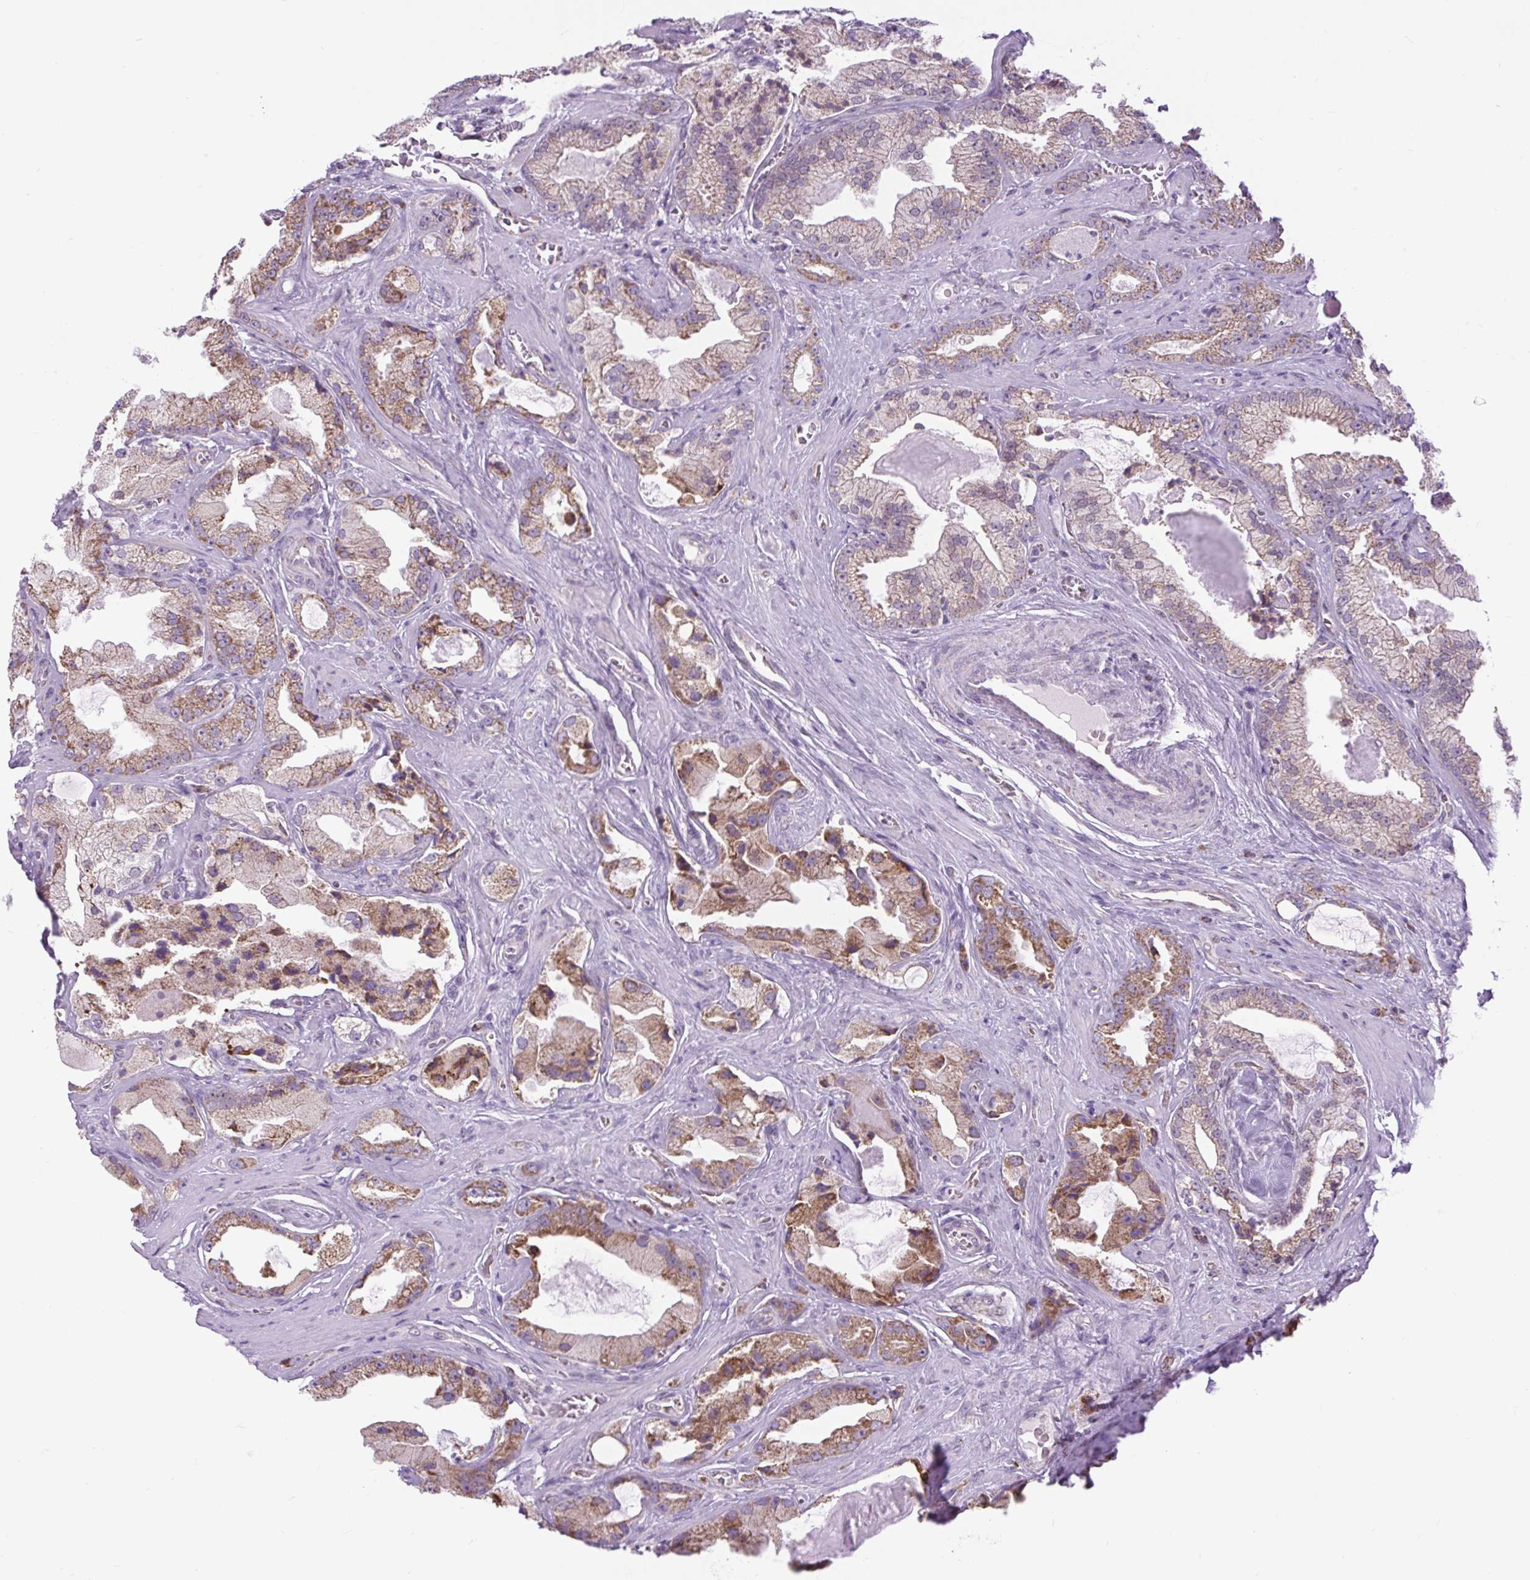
{"staining": {"intensity": "moderate", "quantity": "25%-75%", "location": "cytoplasmic/membranous"}, "tissue": "prostate cancer", "cell_type": "Tumor cells", "image_type": "cancer", "snomed": [{"axis": "morphology", "description": "Adenocarcinoma, High grade"}, {"axis": "topography", "description": "Prostate"}], "caption": "Protein positivity by immunohistochemistry (IHC) displays moderate cytoplasmic/membranous expression in about 25%-75% of tumor cells in prostate high-grade adenocarcinoma.", "gene": "SCO2", "patient": {"sex": "male", "age": 68}}